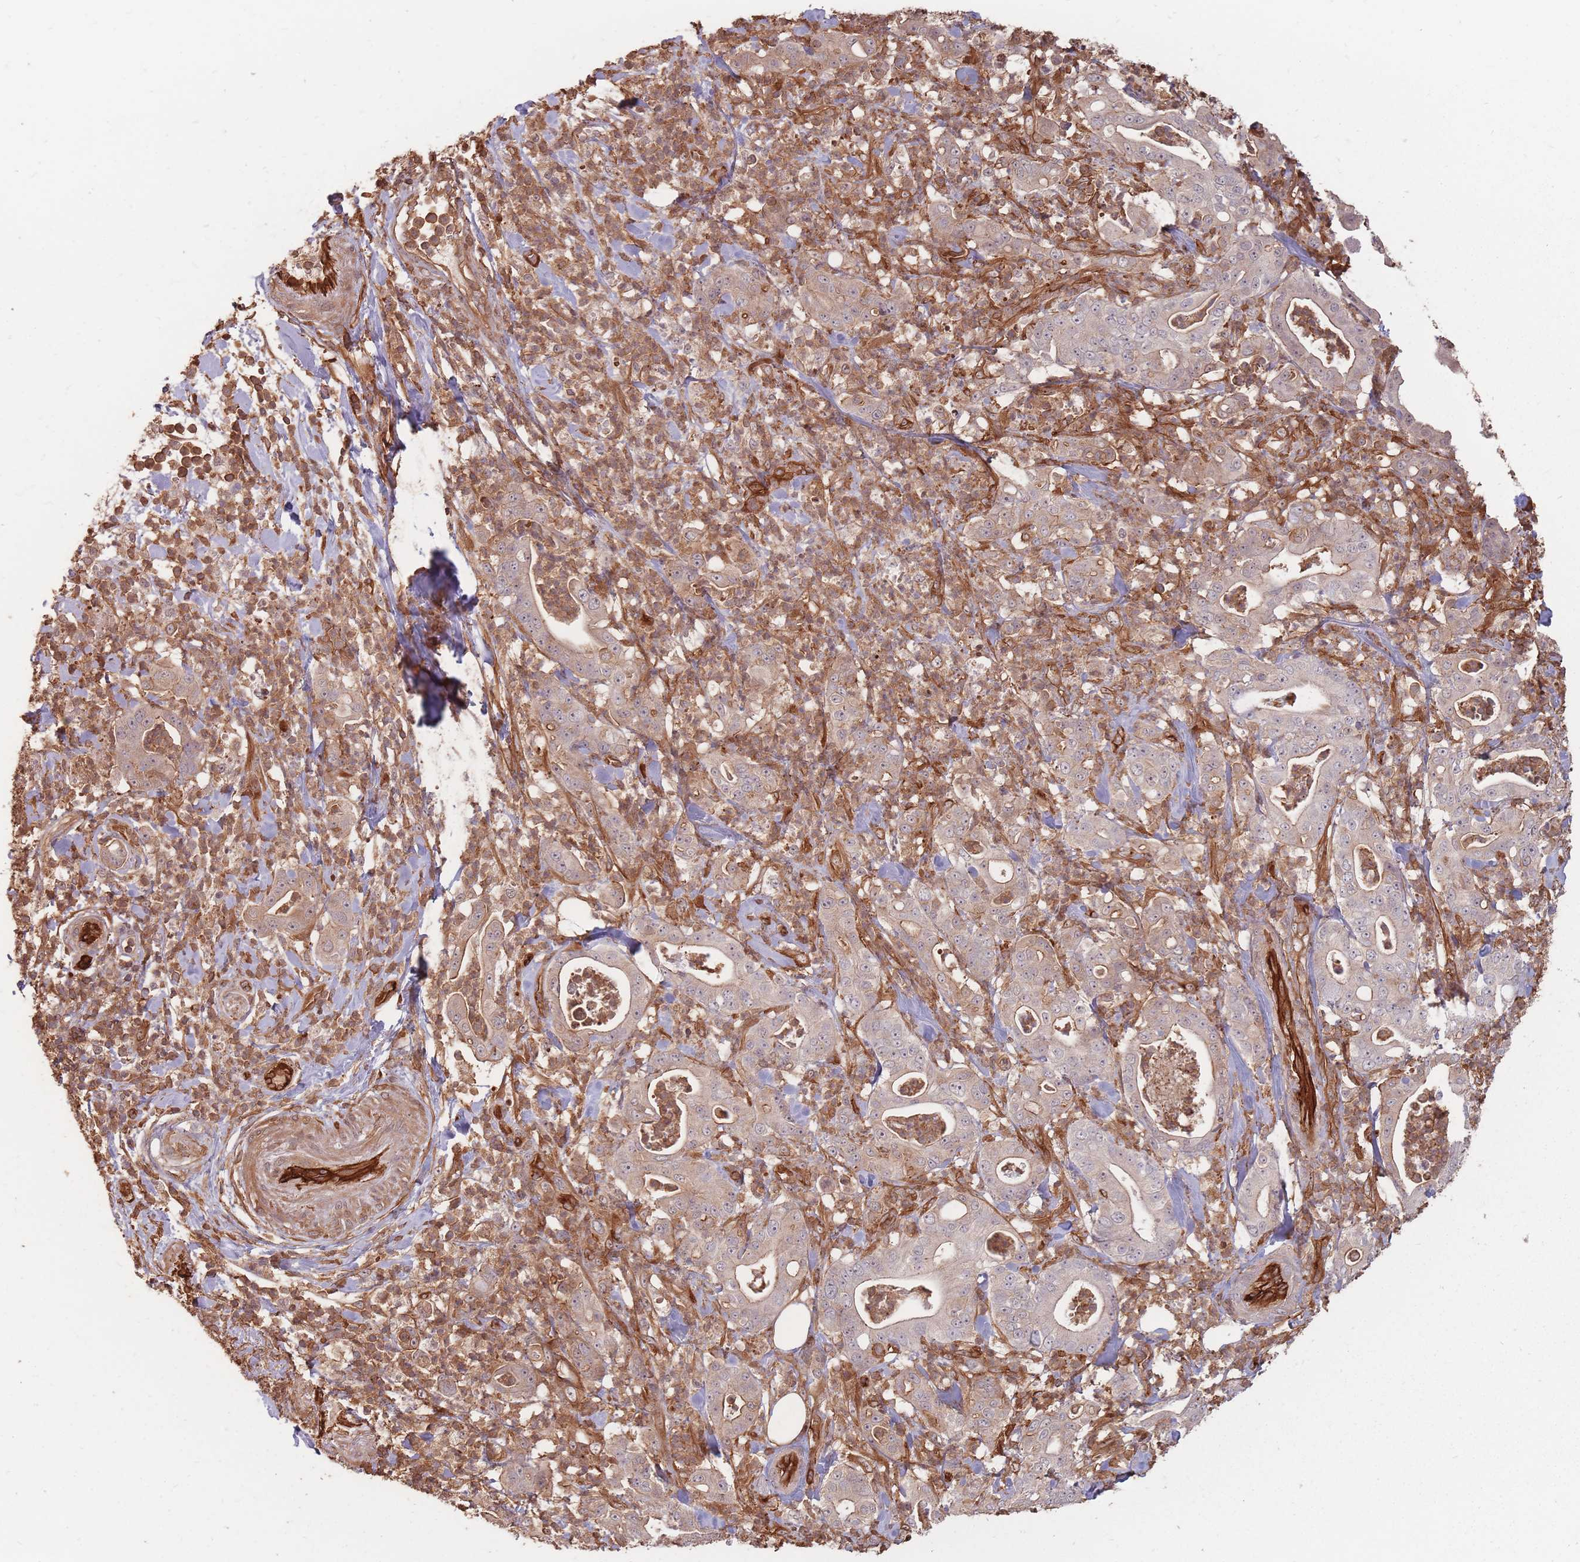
{"staining": {"intensity": "weak", "quantity": "<25%", "location": "cytoplasmic/membranous"}, "tissue": "pancreatic cancer", "cell_type": "Tumor cells", "image_type": "cancer", "snomed": [{"axis": "morphology", "description": "Adenocarcinoma, NOS"}, {"axis": "topography", "description": "Pancreas"}], "caption": "Immunohistochemistry photomicrograph of human pancreatic adenocarcinoma stained for a protein (brown), which reveals no staining in tumor cells.", "gene": "PLS3", "patient": {"sex": "male", "age": 71}}